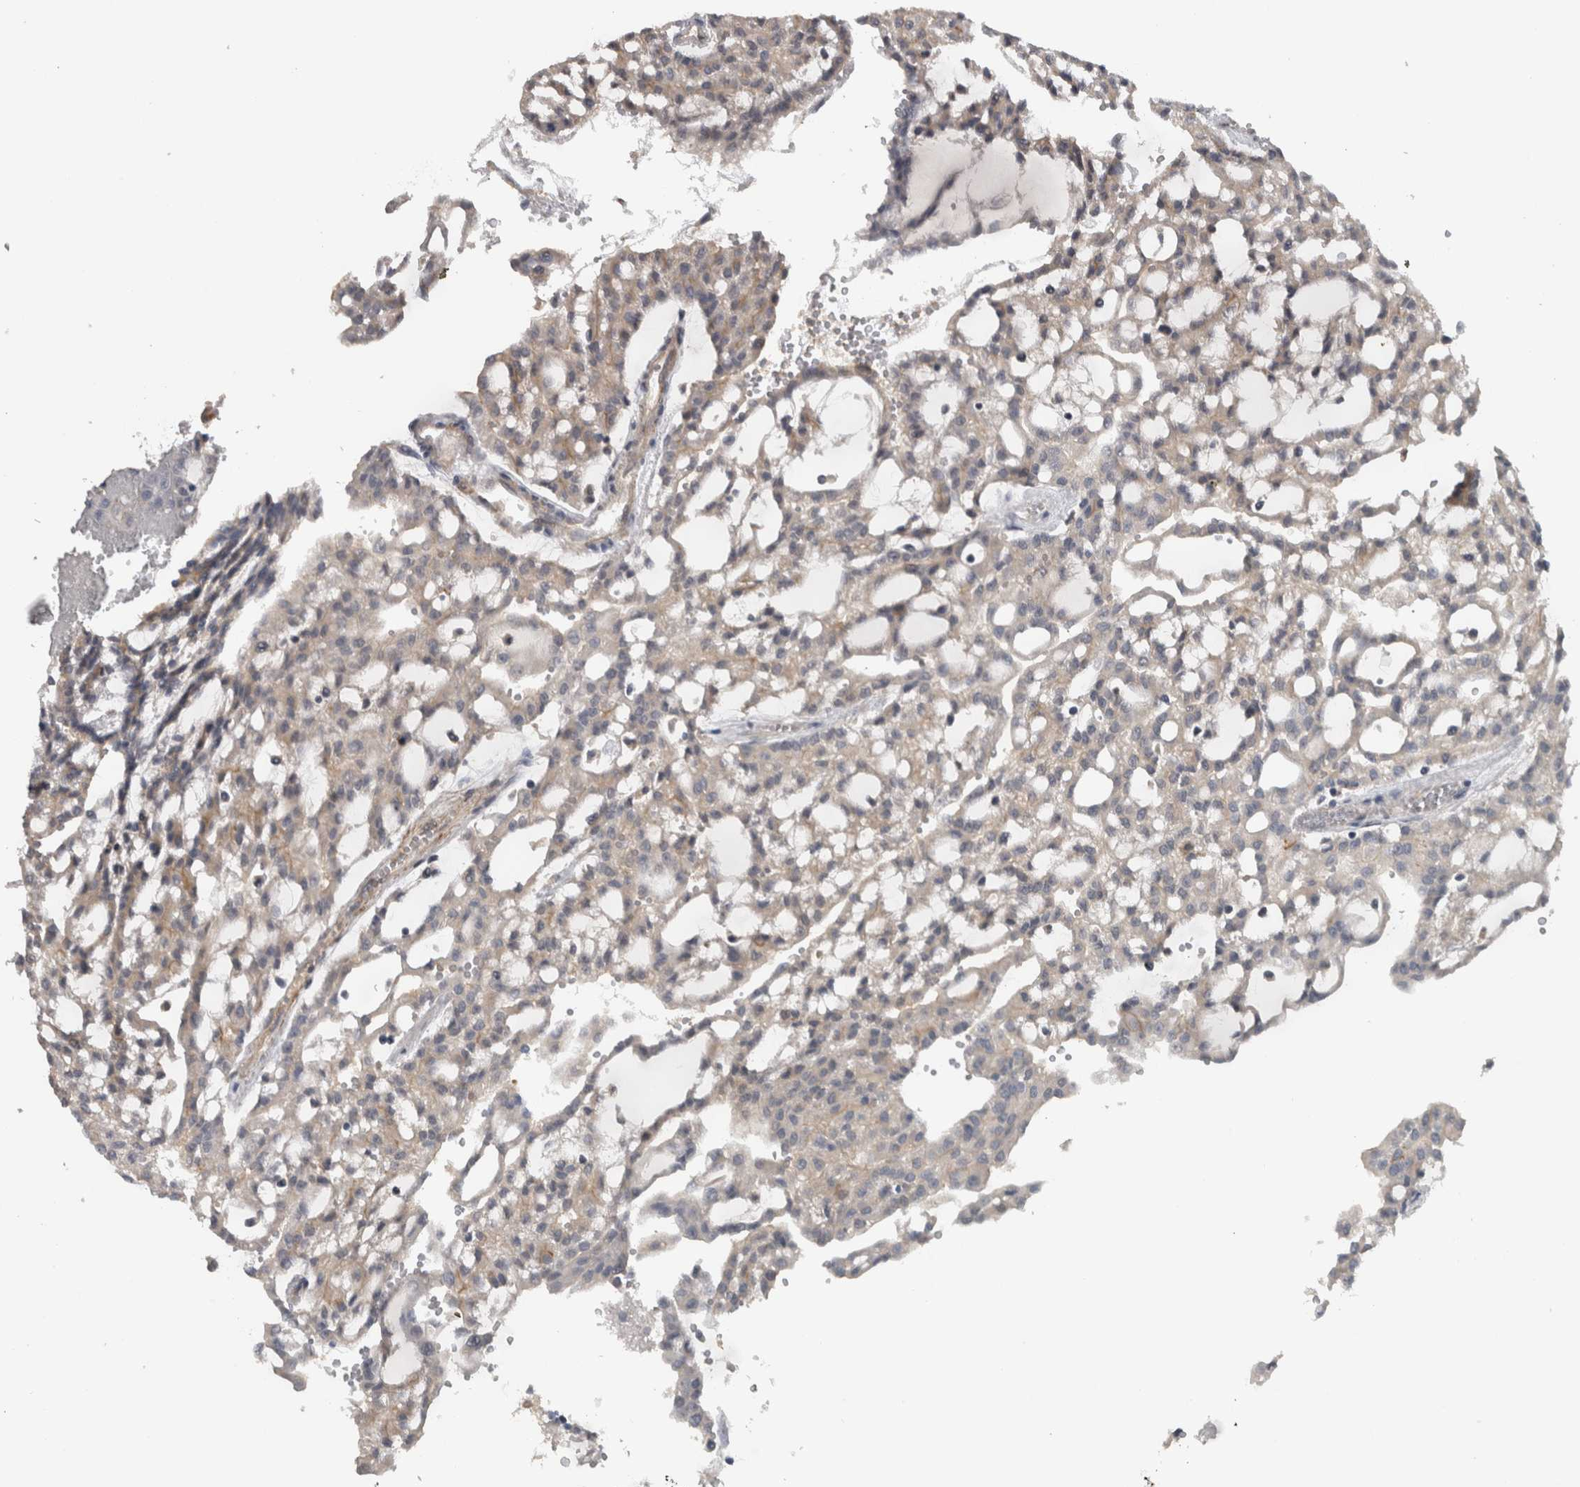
{"staining": {"intensity": "weak", "quantity": "<25%", "location": "cytoplasmic/membranous"}, "tissue": "renal cancer", "cell_type": "Tumor cells", "image_type": "cancer", "snomed": [{"axis": "morphology", "description": "Adenocarcinoma, NOS"}, {"axis": "topography", "description": "Kidney"}], "caption": "High power microscopy image of an IHC photomicrograph of renal cancer, revealing no significant expression in tumor cells.", "gene": "NAPRT", "patient": {"sex": "male", "age": 63}}